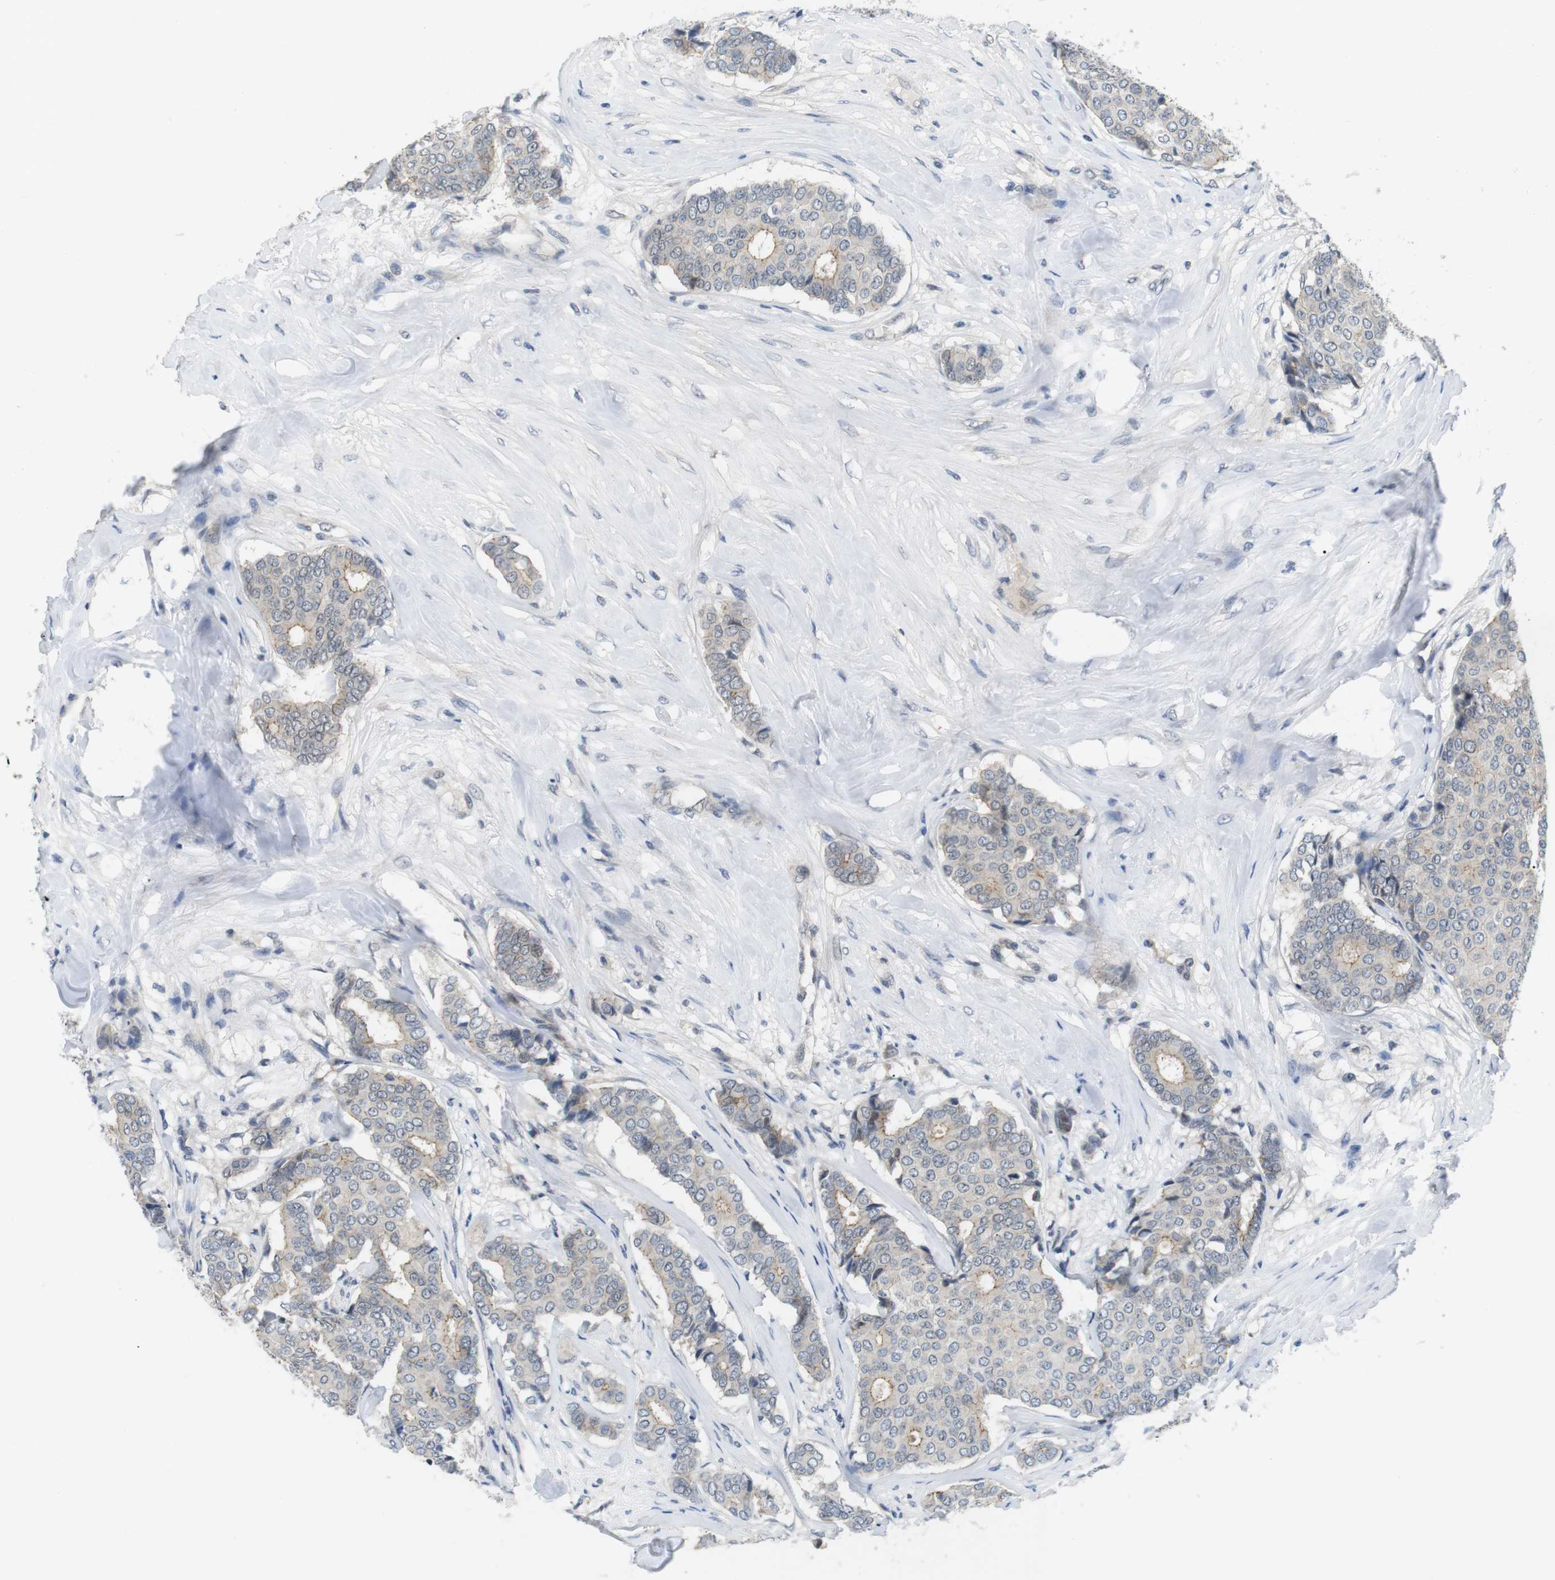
{"staining": {"intensity": "weak", "quantity": "<25%", "location": "cytoplasmic/membranous"}, "tissue": "breast cancer", "cell_type": "Tumor cells", "image_type": "cancer", "snomed": [{"axis": "morphology", "description": "Duct carcinoma"}, {"axis": "topography", "description": "Breast"}], "caption": "Immunohistochemical staining of human breast infiltrating ductal carcinoma shows no significant positivity in tumor cells. (Stains: DAB immunohistochemistry with hematoxylin counter stain, Microscopy: brightfield microscopy at high magnification).", "gene": "NECTIN1", "patient": {"sex": "female", "age": 75}}